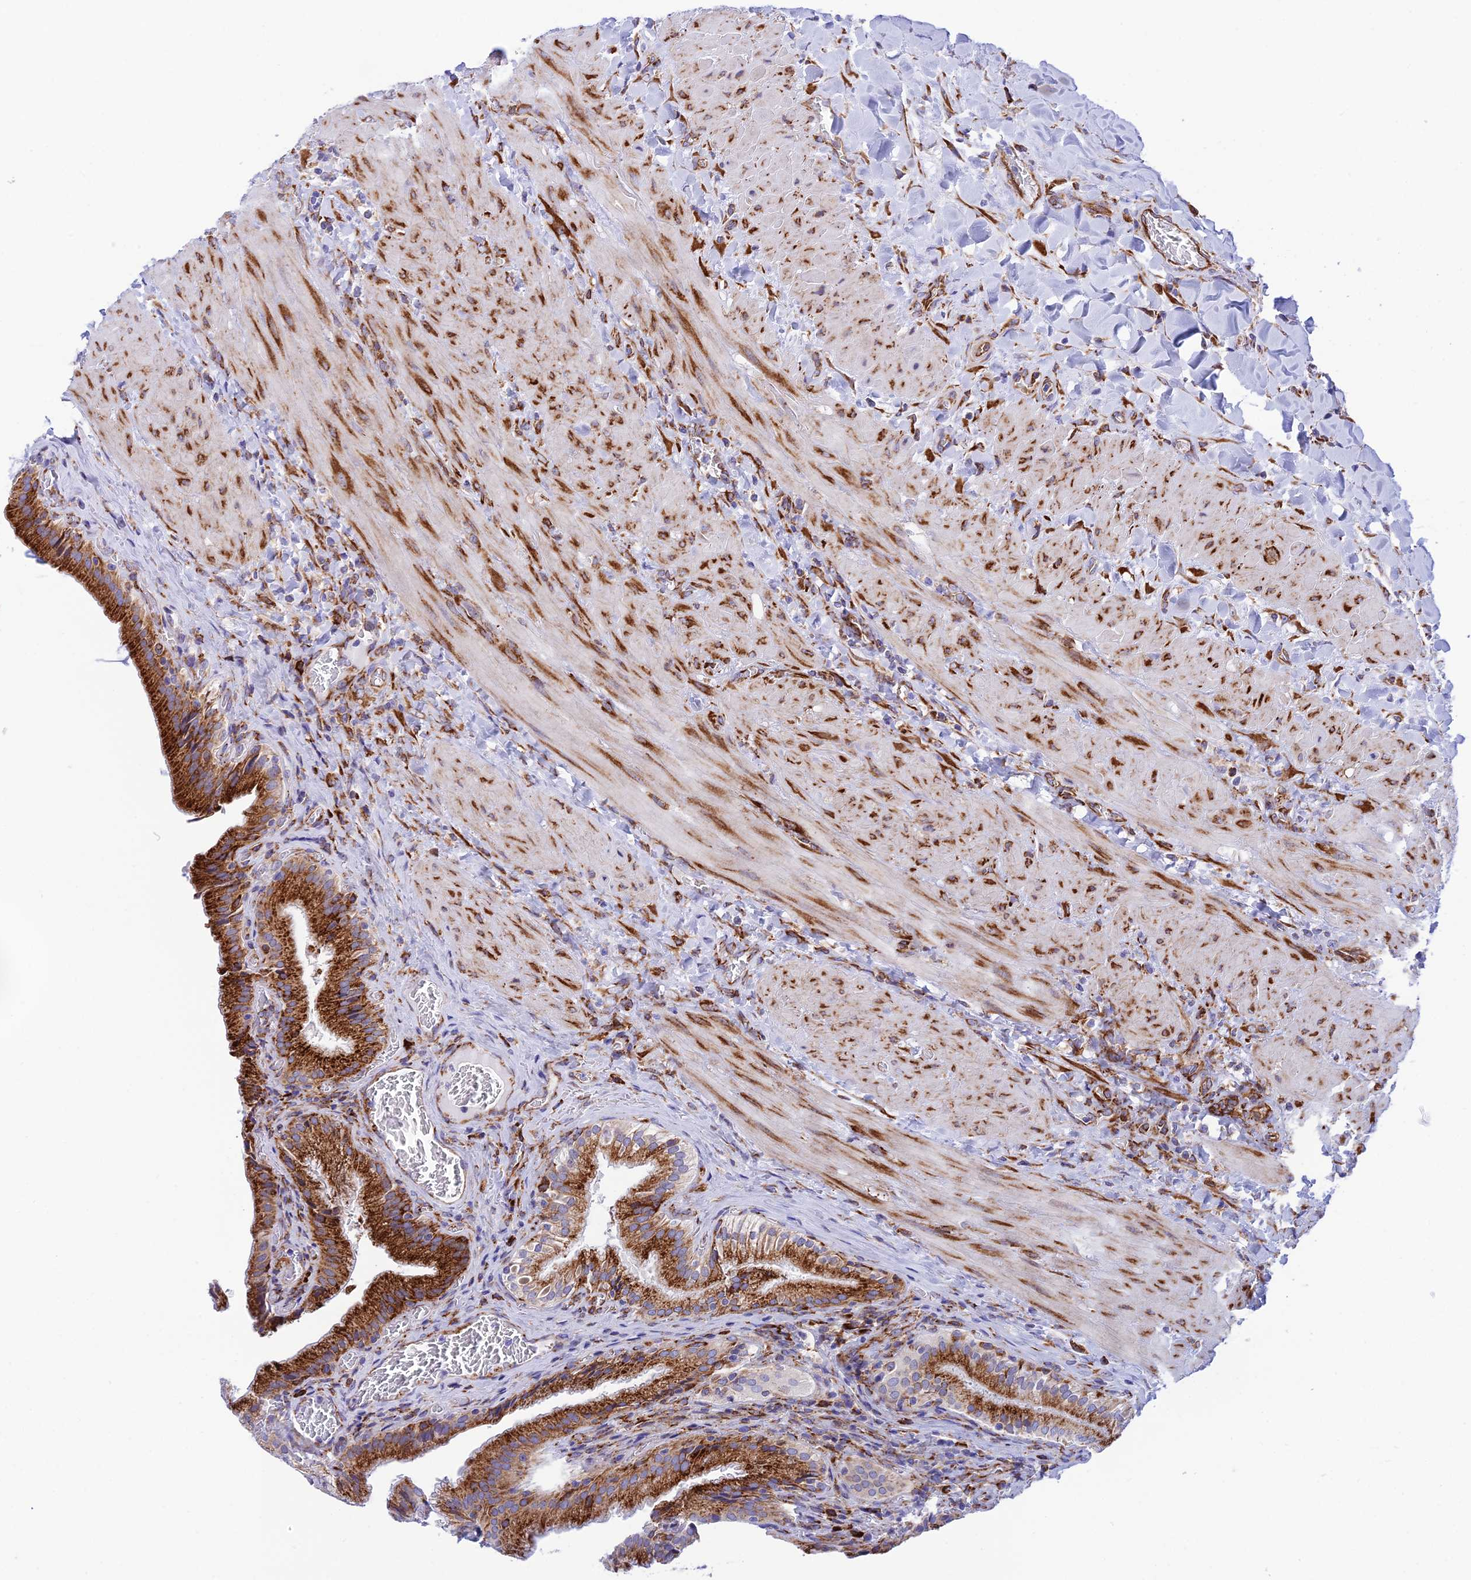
{"staining": {"intensity": "strong", "quantity": "25%-75%", "location": "cytoplasmic/membranous"}, "tissue": "gallbladder", "cell_type": "Glandular cells", "image_type": "normal", "snomed": [{"axis": "morphology", "description": "Normal tissue, NOS"}, {"axis": "topography", "description": "Gallbladder"}], "caption": "Gallbladder stained with DAB immunohistochemistry displays high levels of strong cytoplasmic/membranous staining in about 25%-75% of glandular cells.", "gene": "TUBGCP6", "patient": {"sex": "male", "age": 24}}